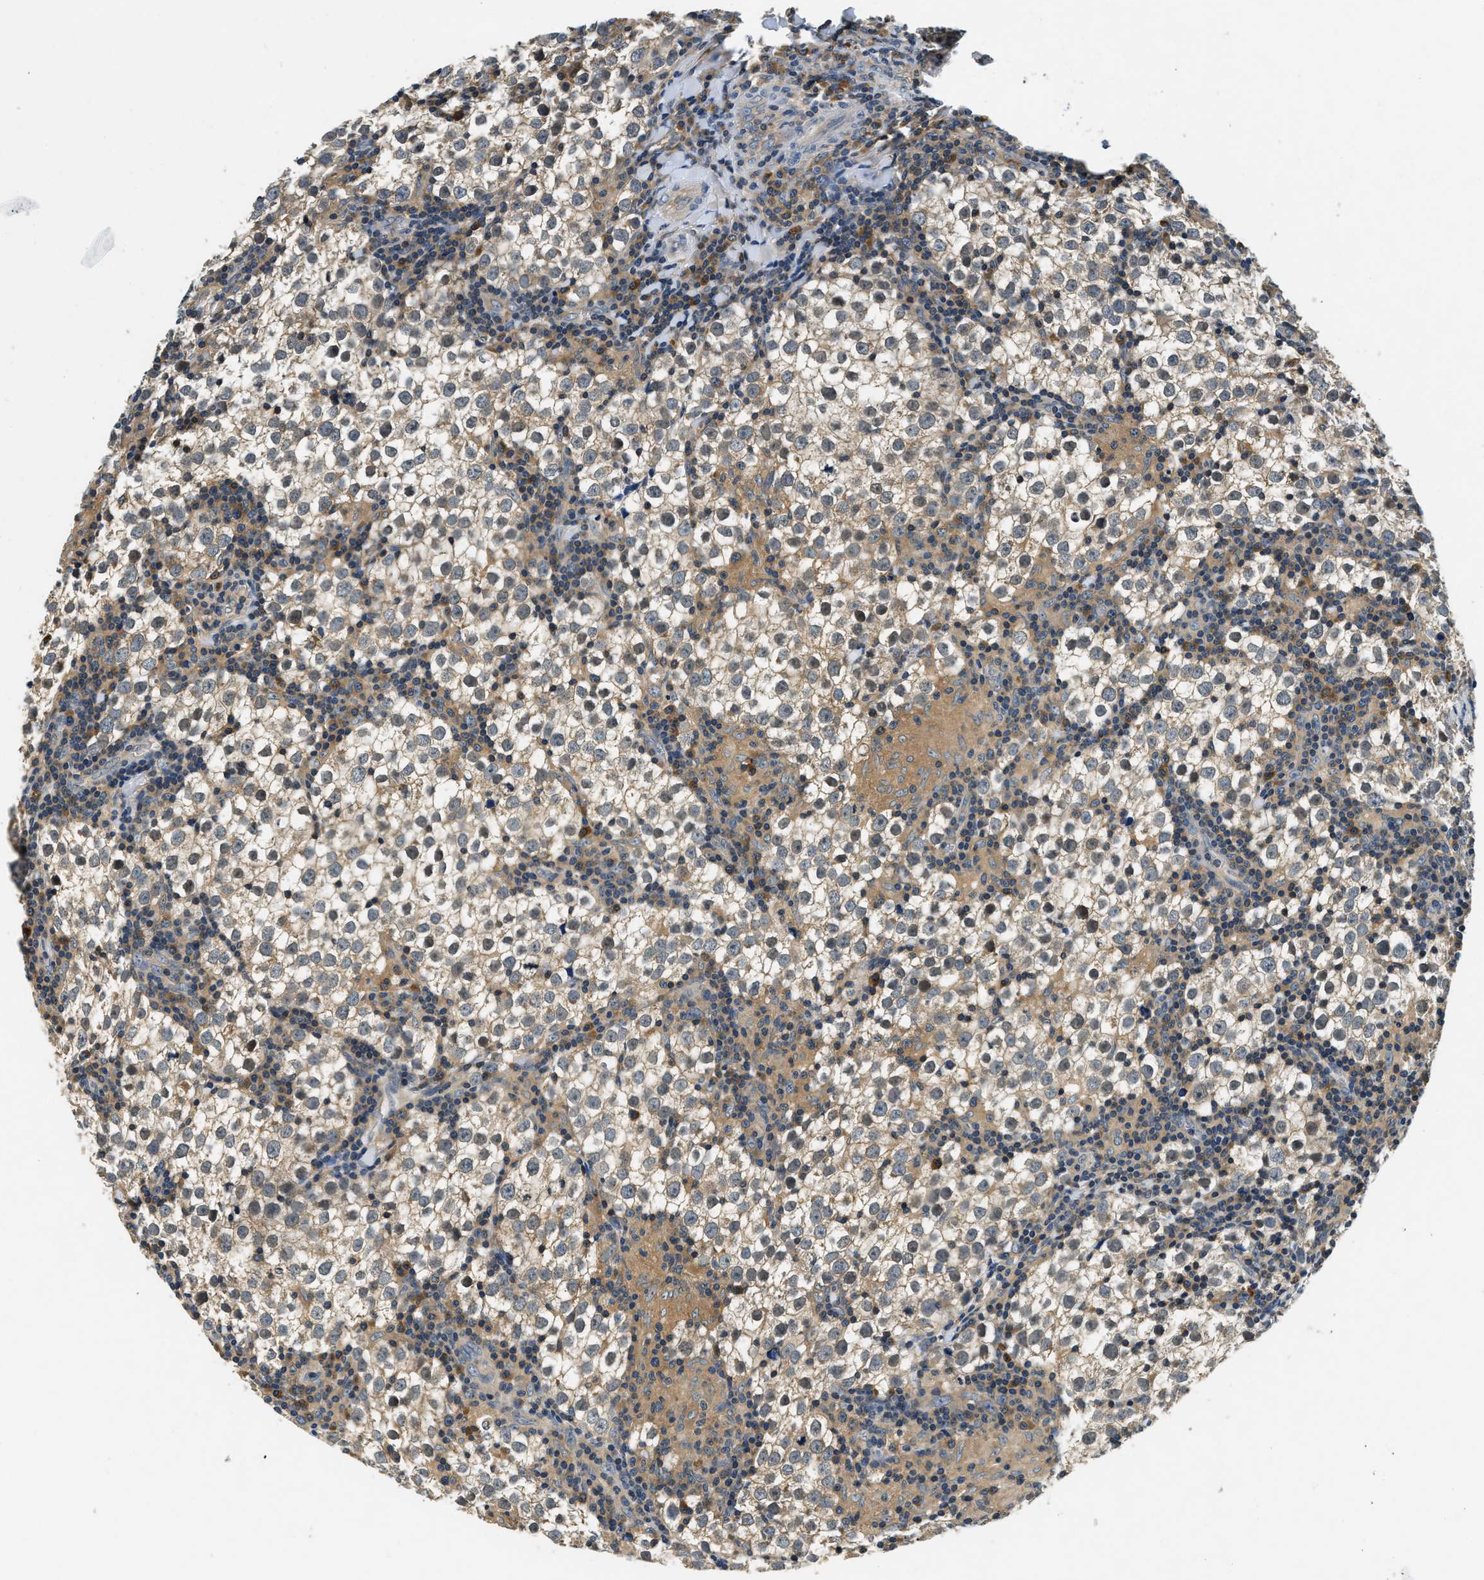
{"staining": {"intensity": "weak", "quantity": ">75%", "location": "cytoplasmic/membranous"}, "tissue": "testis cancer", "cell_type": "Tumor cells", "image_type": "cancer", "snomed": [{"axis": "morphology", "description": "Seminoma, NOS"}, {"axis": "morphology", "description": "Carcinoma, Embryonal, NOS"}, {"axis": "topography", "description": "Testis"}], "caption": "Testis cancer was stained to show a protein in brown. There is low levels of weak cytoplasmic/membranous positivity in approximately >75% of tumor cells.", "gene": "RESF1", "patient": {"sex": "male", "age": 36}}